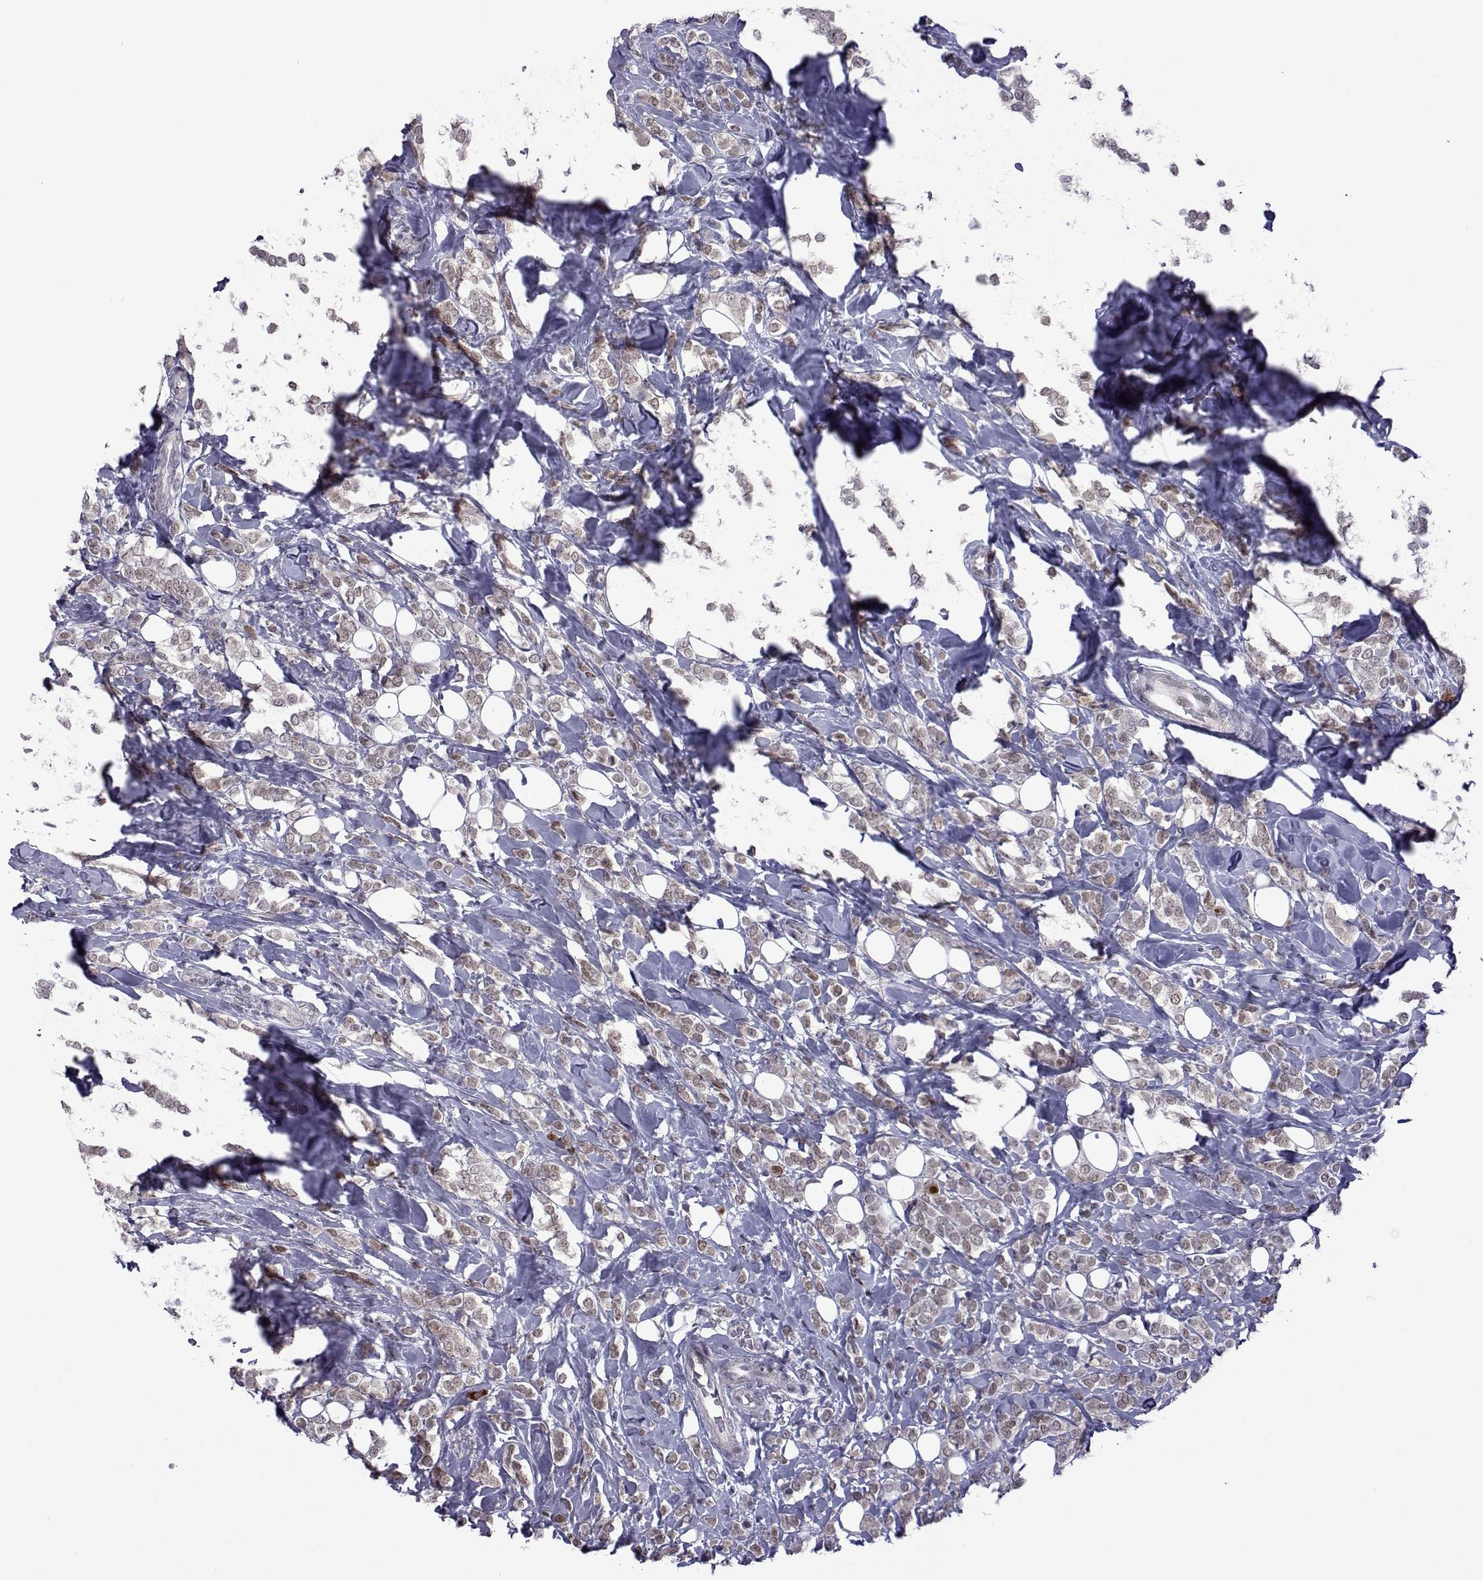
{"staining": {"intensity": "weak", "quantity": "25%-75%", "location": "nuclear"}, "tissue": "breast cancer", "cell_type": "Tumor cells", "image_type": "cancer", "snomed": [{"axis": "morphology", "description": "Lobular carcinoma"}, {"axis": "topography", "description": "Breast"}], "caption": "IHC micrograph of neoplastic tissue: human breast lobular carcinoma stained using immunohistochemistry displays low levels of weak protein expression localized specifically in the nuclear of tumor cells, appearing as a nuclear brown color.", "gene": "EFCAB3", "patient": {"sex": "female", "age": 49}}